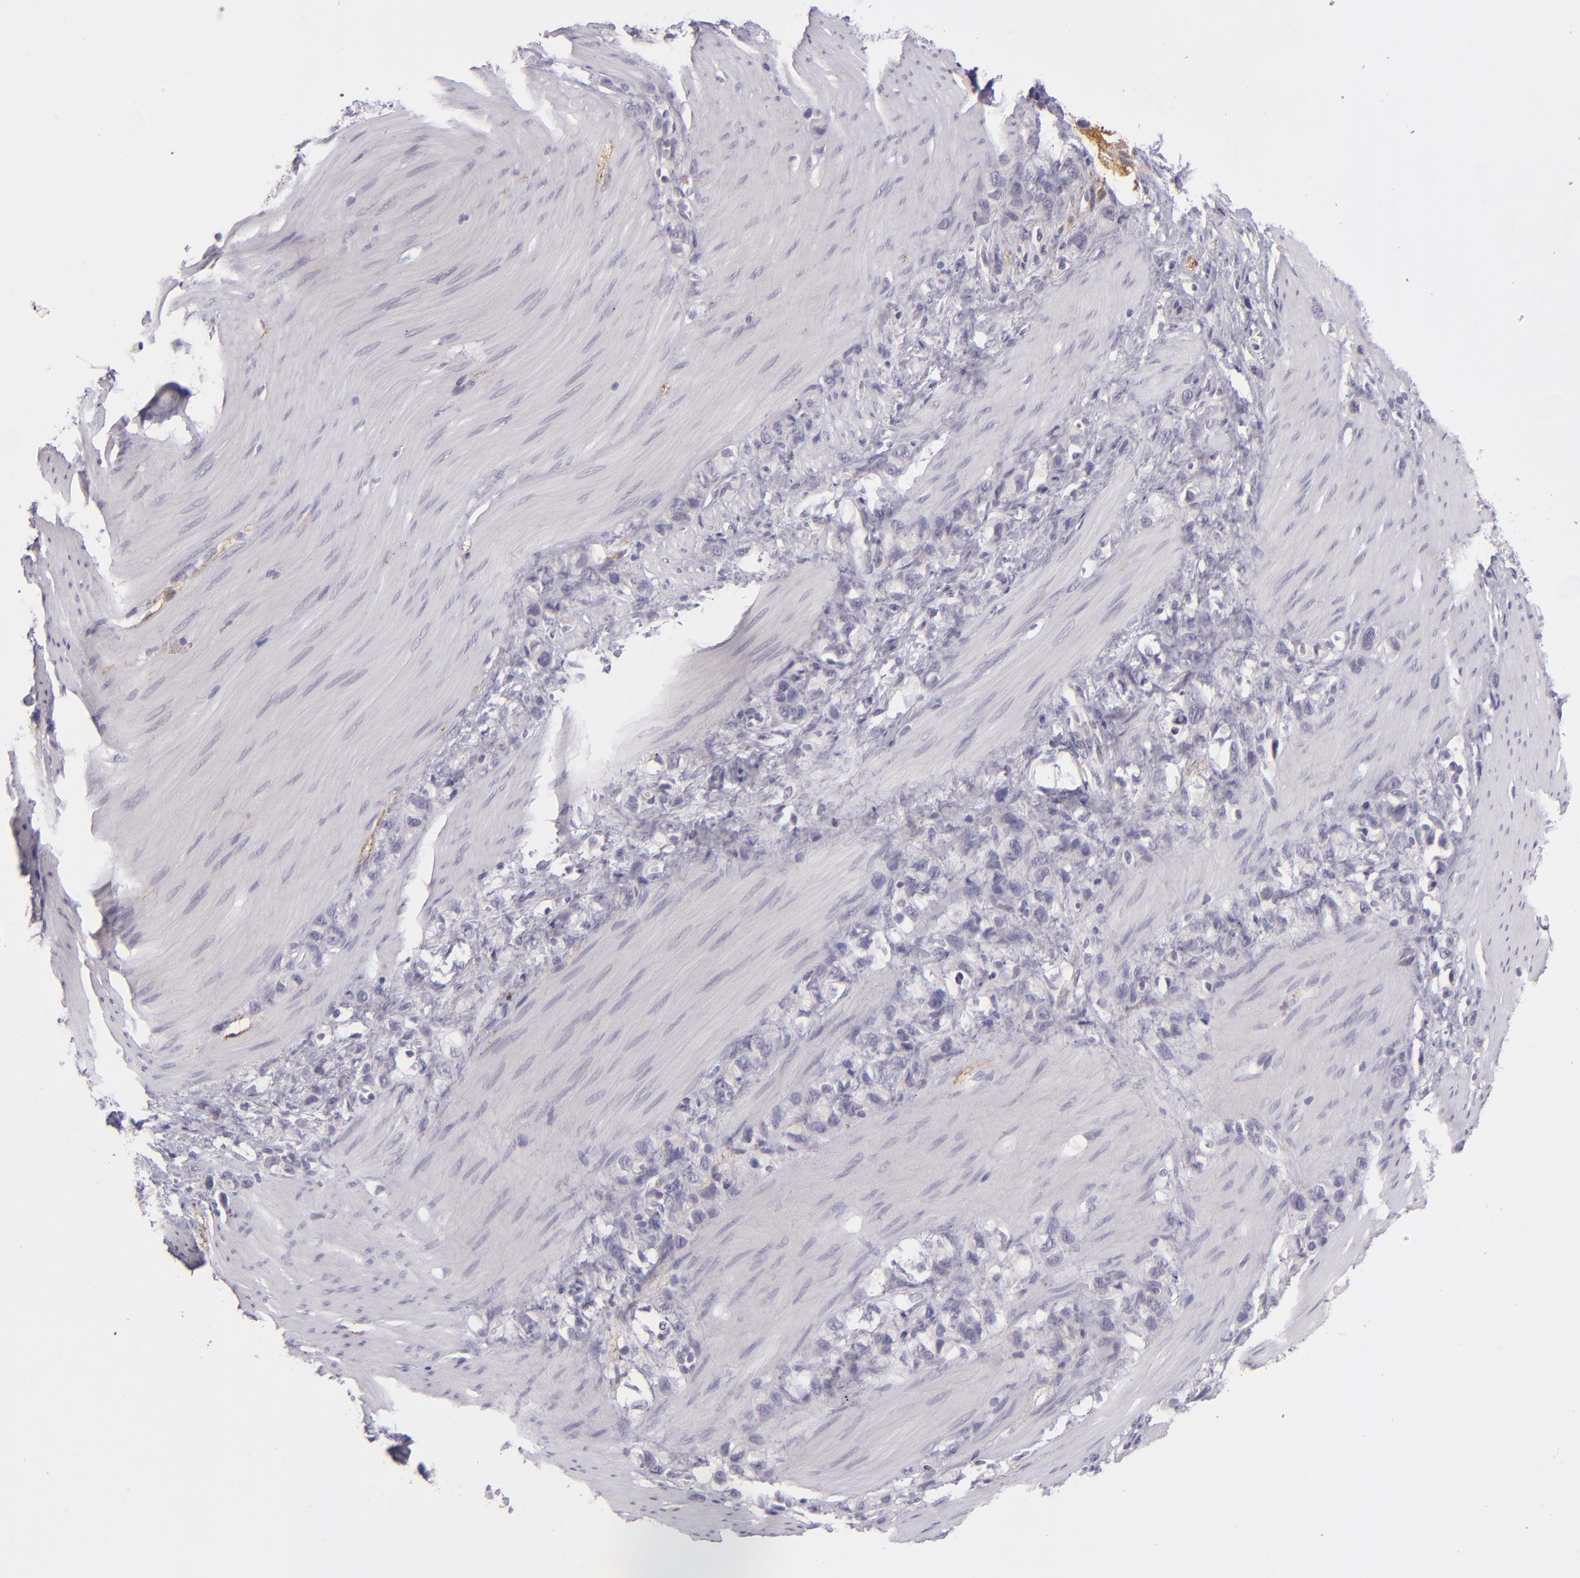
{"staining": {"intensity": "negative", "quantity": "none", "location": "none"}, "tissue": "stomach cancer", "cell_type": "Tumor cells", "image_type": "cancer", "snomed": [{"axis": "morphology", "description": "Normal tissue, NOS"}, {"axis": "morphology", "description": "Adenocarcinoma, NOS"}, {"axis": "morphology", "description": "Adenocarcinoma, High grade"}, {"axis": "topography", "description": "Stomach, upper"}, {"axis": "topography", "description": "Stomach"}], "caption": "An image of stomach cancer stained for a protein displays no brown staining in tumor cells.", "gene": "SNCB", "patient": {"sex": "female", "age": 65}}